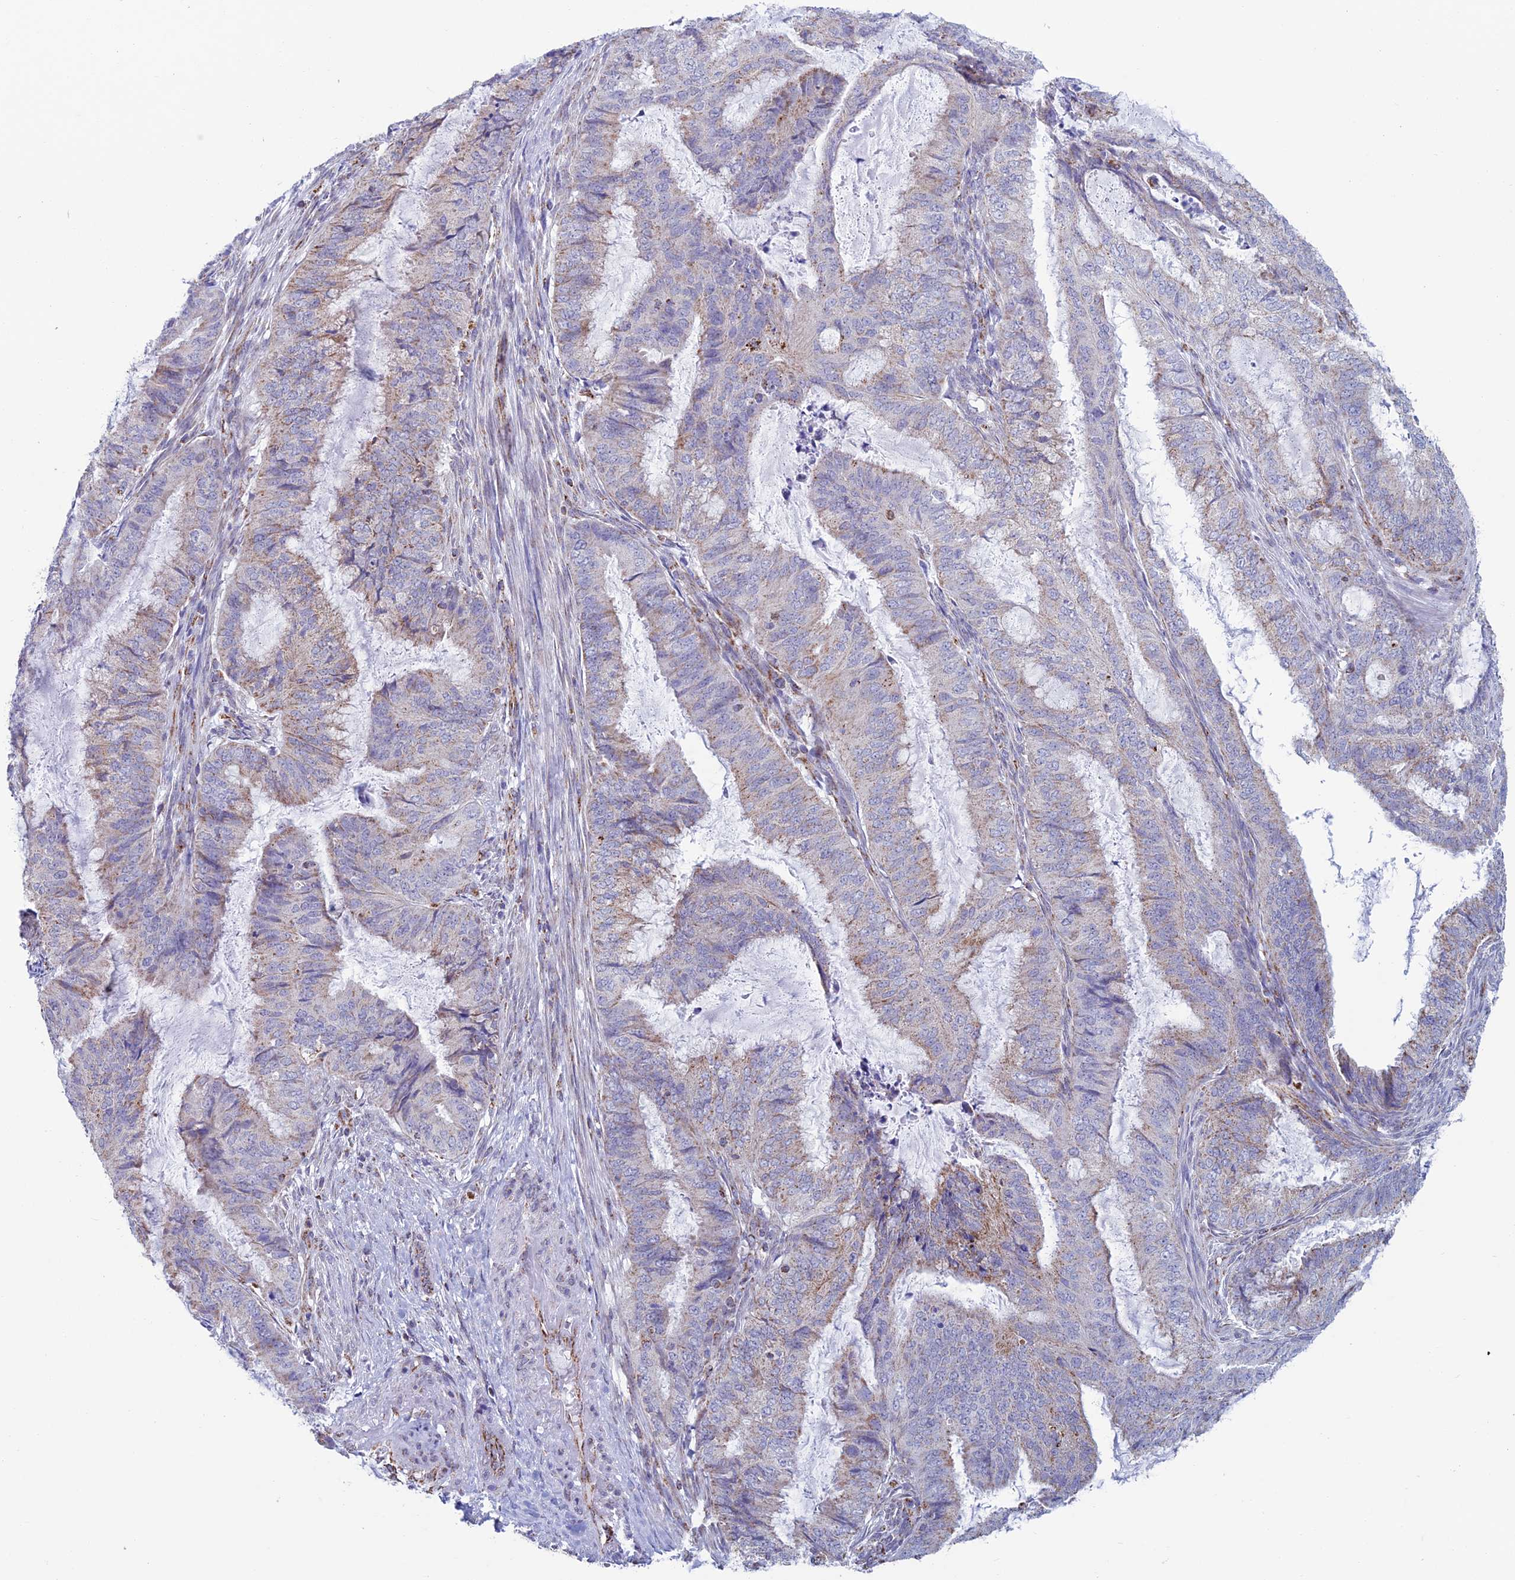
{"staining": {"intensity": "weak", "quantity": "25%-75%", "location": "cytoplasmic/membranous"}, "tissue": "endometrial cancer", "cell_type": "Tumor cells", "image_type": "cancer", "snomed": [{"axis": "morphology", "description": "Adenocarcinoma, NOS"}, {"axis": "topography", "description": "Endometrium"}], "caption": "Immunohistochemistry (DAB) staining of endometrial adenocarcinoma reveals weak cytoplasmic/membranous protein expression in about 25%-75% of tumor cells.", "gene": "ZNG1B", "patient": {"sex": "female", "age": 51}}